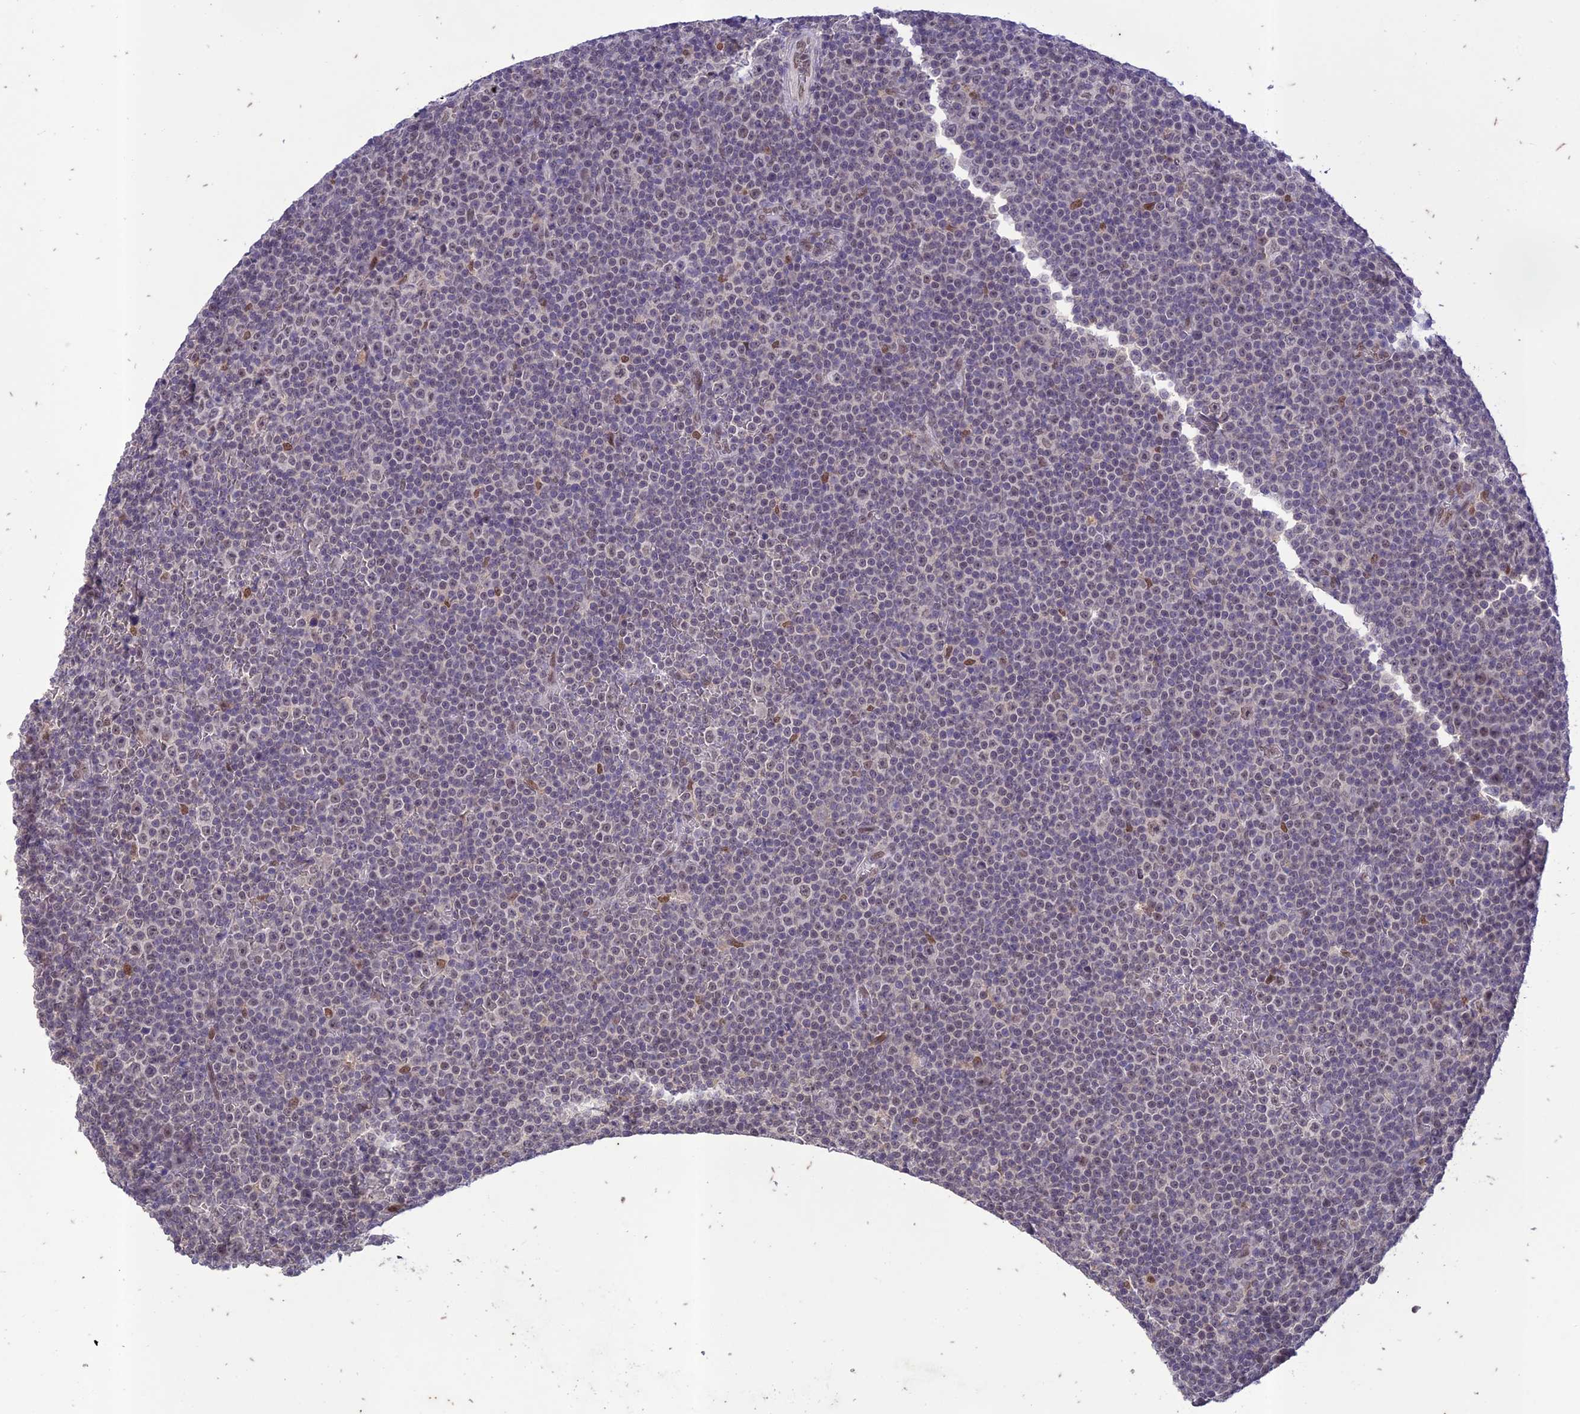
{"staining": {"intensity": "negative", "quantity": "none", "location": "none"}, "tissue": "lymphoma", "cell_type": "Tumor cells", "image_type": "cancer", "snomed": [{"axis": "morphology", "description": "Malignant lymphoma, non-Hodgkin's type, Low grade"}, {"axis": "topography", "description": "Lymph node"}], "caption": "The IHC histopathology image has no significant positivity in tumor cells of lymphoma tissue.", "gene": "POP4", "patient": {"sex": "female", "age": 67}}